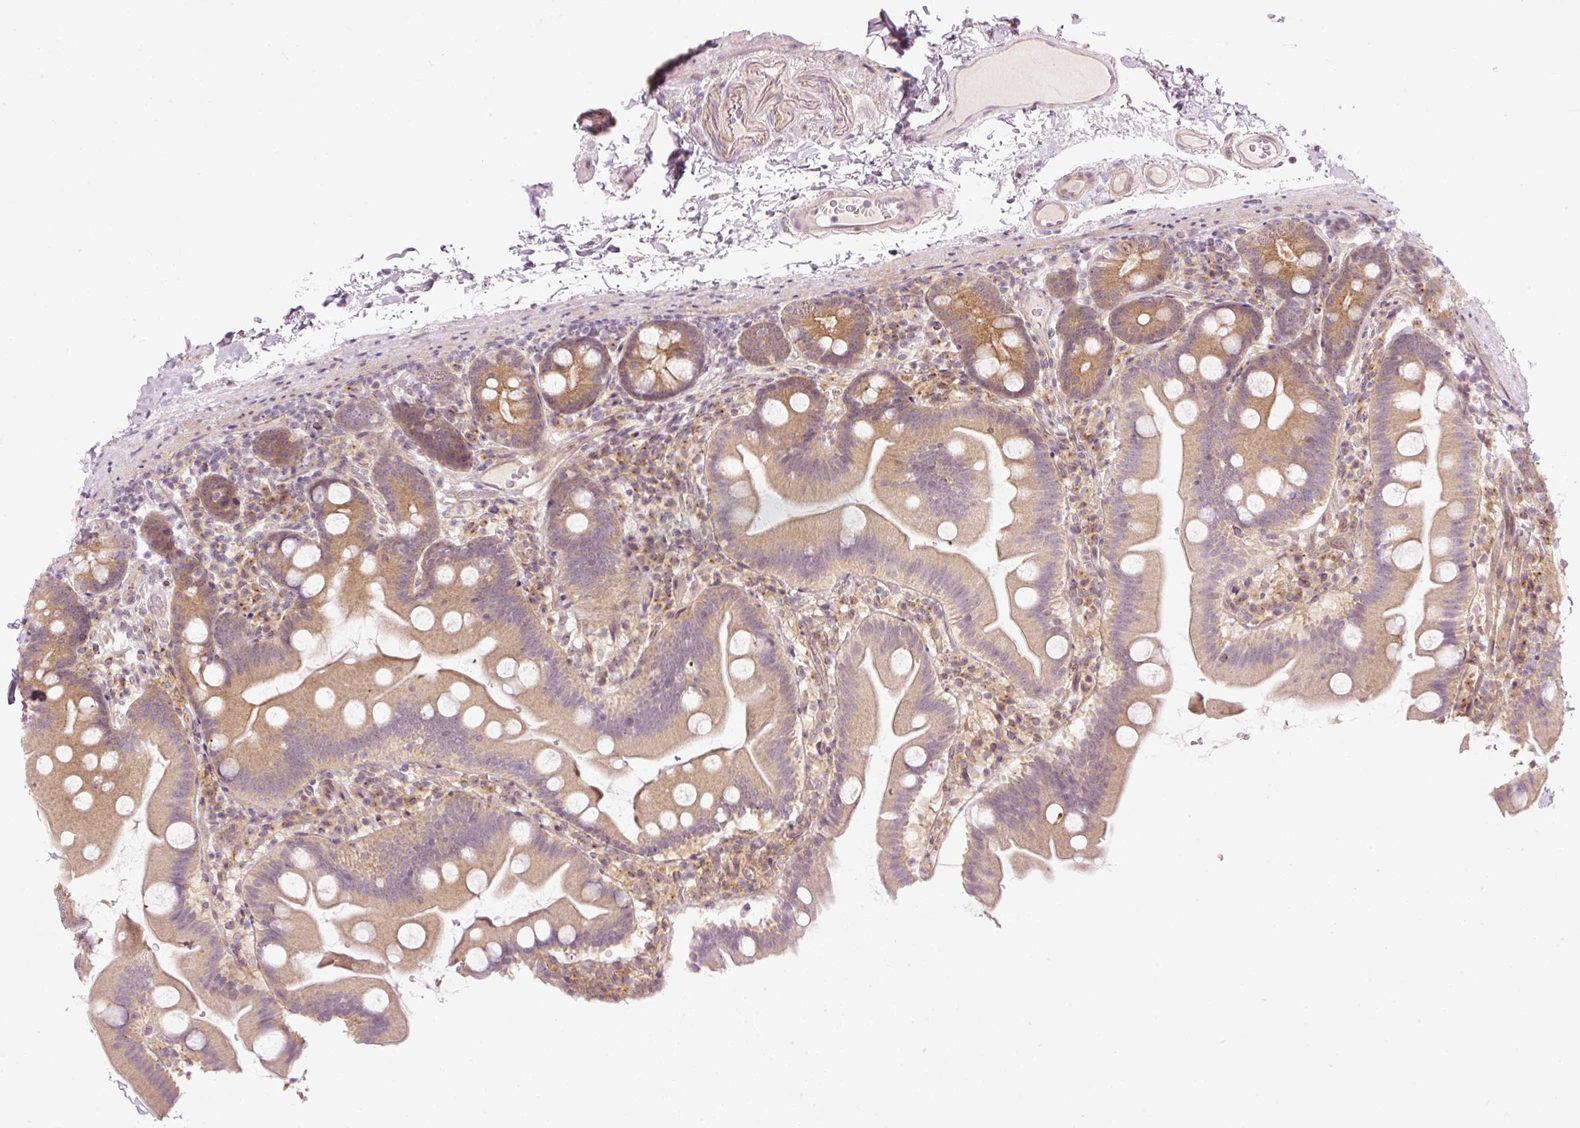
{"staining": {"intensity": "moderate", "quantity": ">75%", "location": "cytoplasmic/membranous"}, "tissue": "small intestine", "cell_type": "Glandular cells", "image_type": "normal", "snomed": [{"axis": "morphology", "description": "Normal tissue, NOS"}, {"axis": "topography", "description": "Small intestine"}], "caption": "Immunohistochemical staining of normal small intestine exhibits >75% levels of moderate cytoplasmic/membranous protein positivity in approximately >75% of glandular cells.", "gene": "MZT2A", "patient": {"sex": "female", "age": 68}}